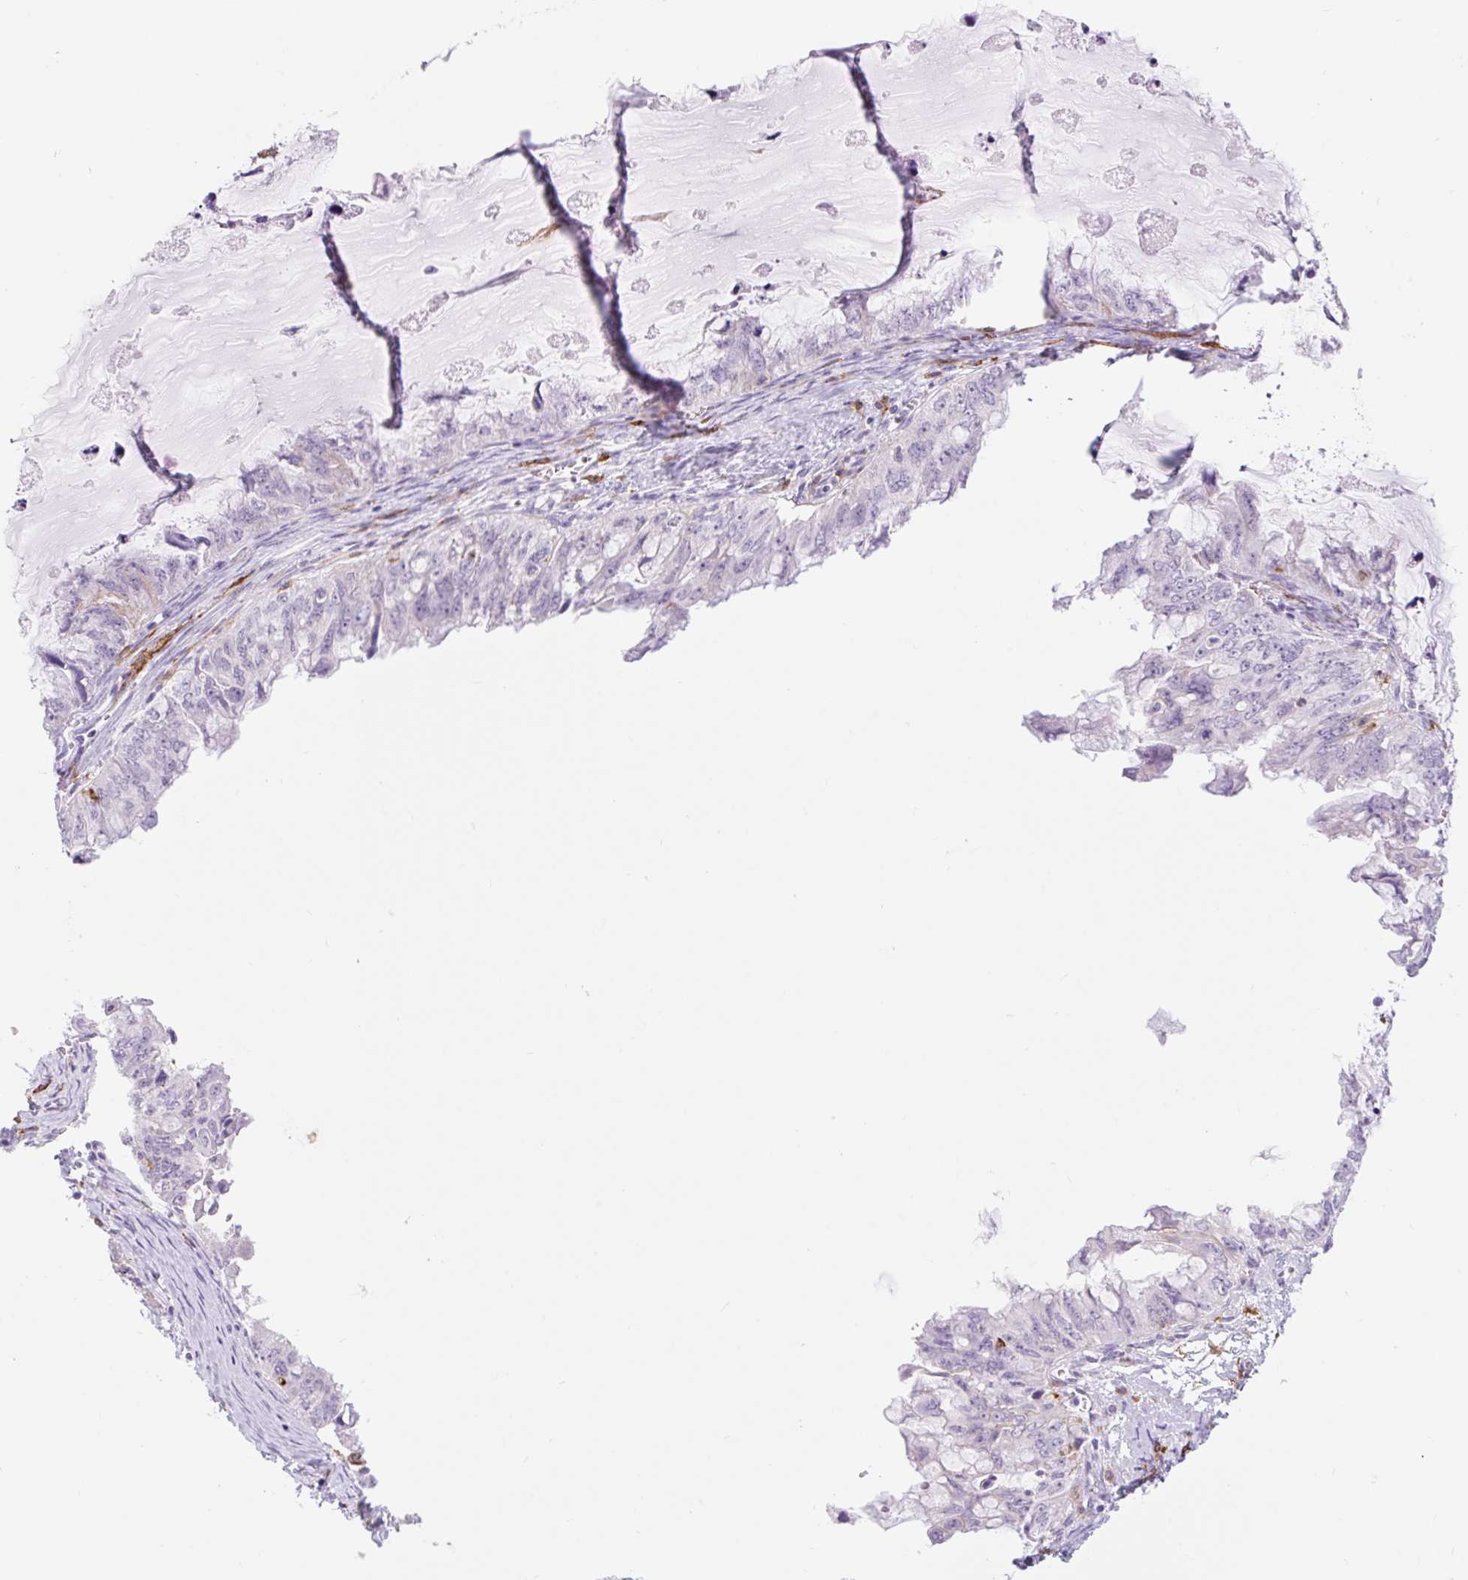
{"staining": {"intensity": "negative", "quantity": "none", "location": "none"}, "tissue": "ovarian cancer", "cell_type": "Tumor cells", "image_type": "cancer", "snomed": [{"axis": "morphology", "description": "Cystadenocarcinoma, mucinous, NOS"}, {"axis": "topography", "description": "Ovary"}], "caption": "High magnification brightfield microscopy of ovarian cancer stained with DAB (3,3'-diaminobenzidine) (brown) and counterstained with hematoxylin (blue): tumor cells show no significant expression. (Stains: DAB IHC with hematoxylin counter stain, Microscopy: brightfield microscopy at high magnification).", "gene": "SIGLEC1", "patient": {"sex": "female", "age": 72}}